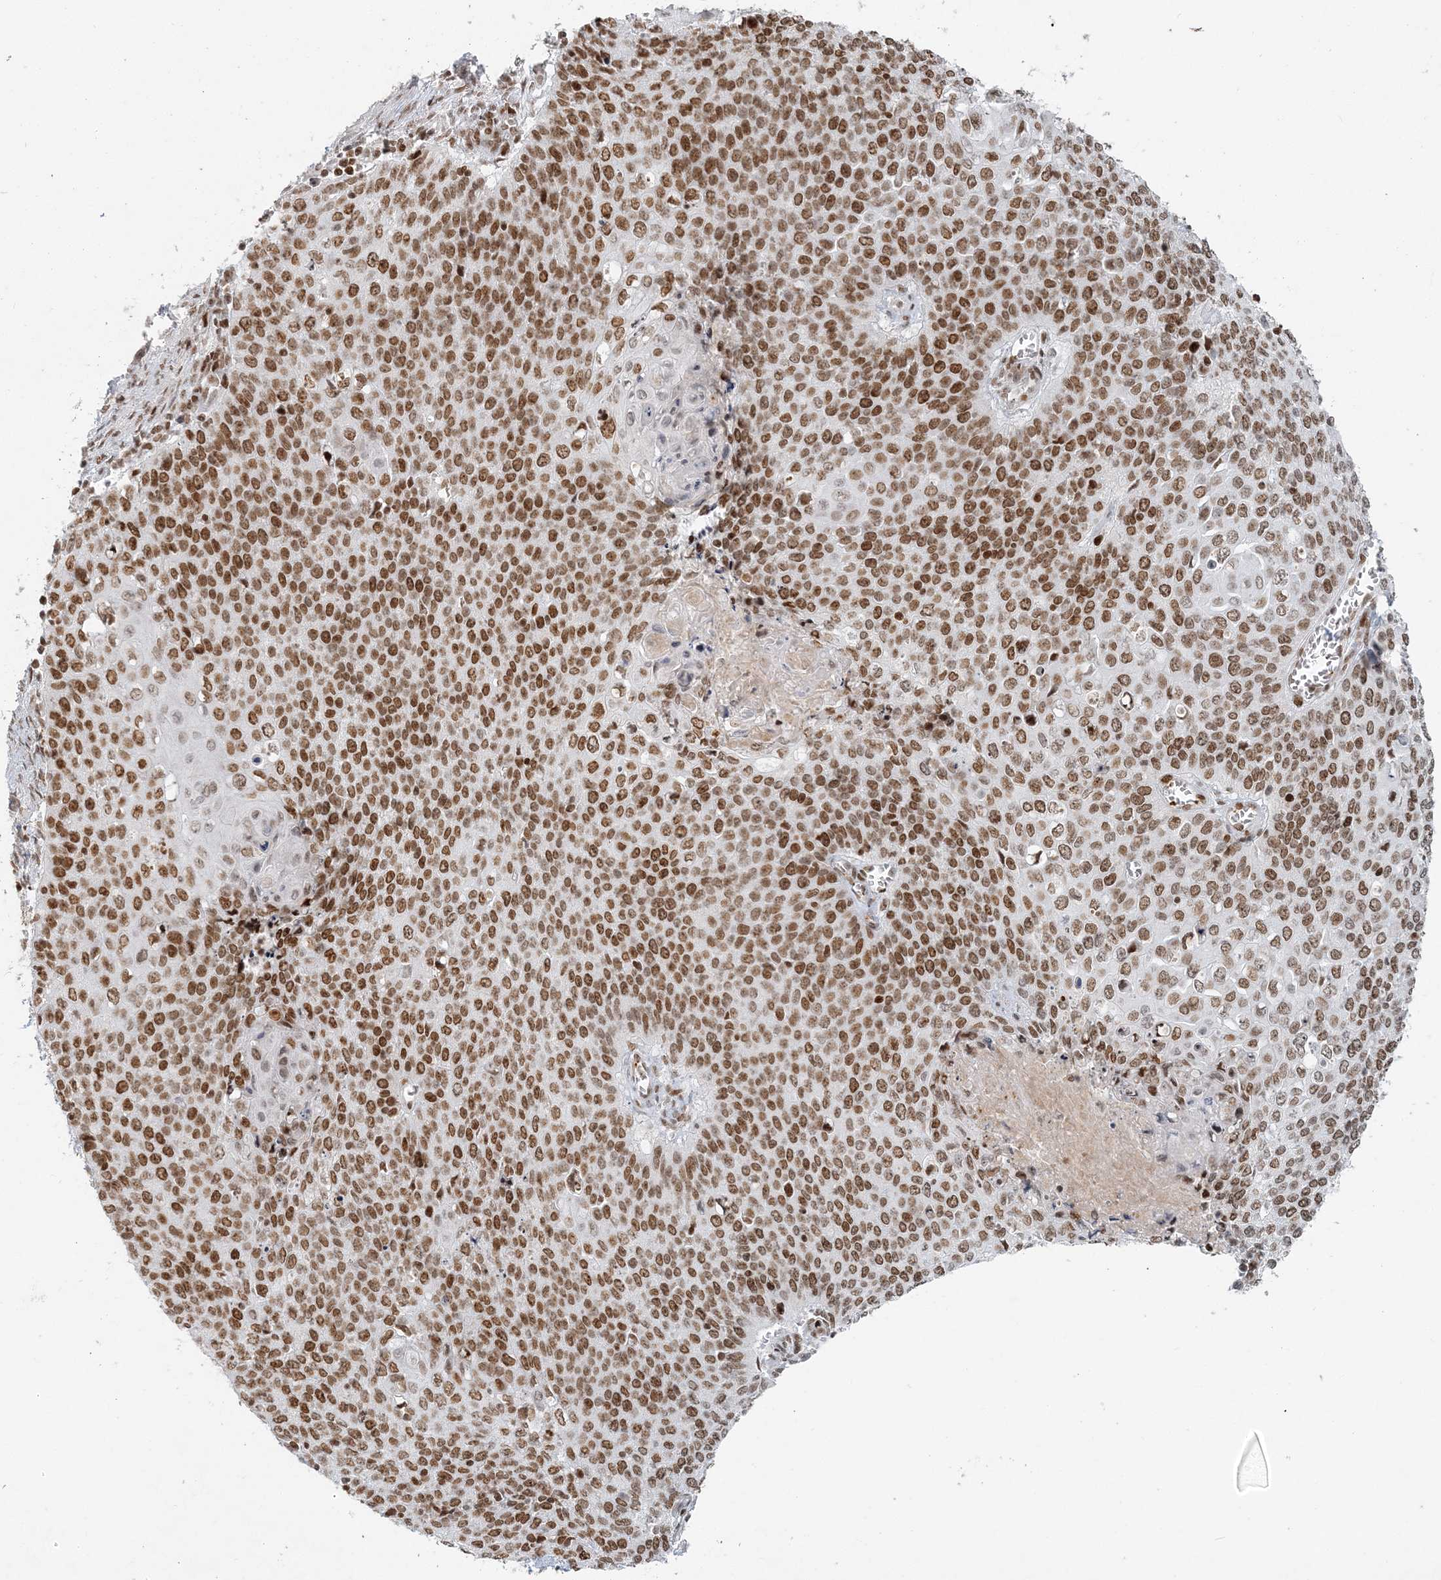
{"staining": {"intensity": "moderate", "quantity": ">75%", "location": "nuclear"}, "tissue": "cervical cancer", "cell_type": "Tumor cells", "image_type": "cancer", "snomed": [{"axis": "morphology", "description": "Squamous cell carcinoma, NOS"}, {"axis": "topography", "description": "Cervix"}], "caption": "Human cervical cancer (squamous cell carcinoma) stained with a brown dye exhibits moderate nuclear positive expression in about >75% of tumor cells.", "gene": "BAZ1B", "patient": {"sex": "female", "age": 39}}